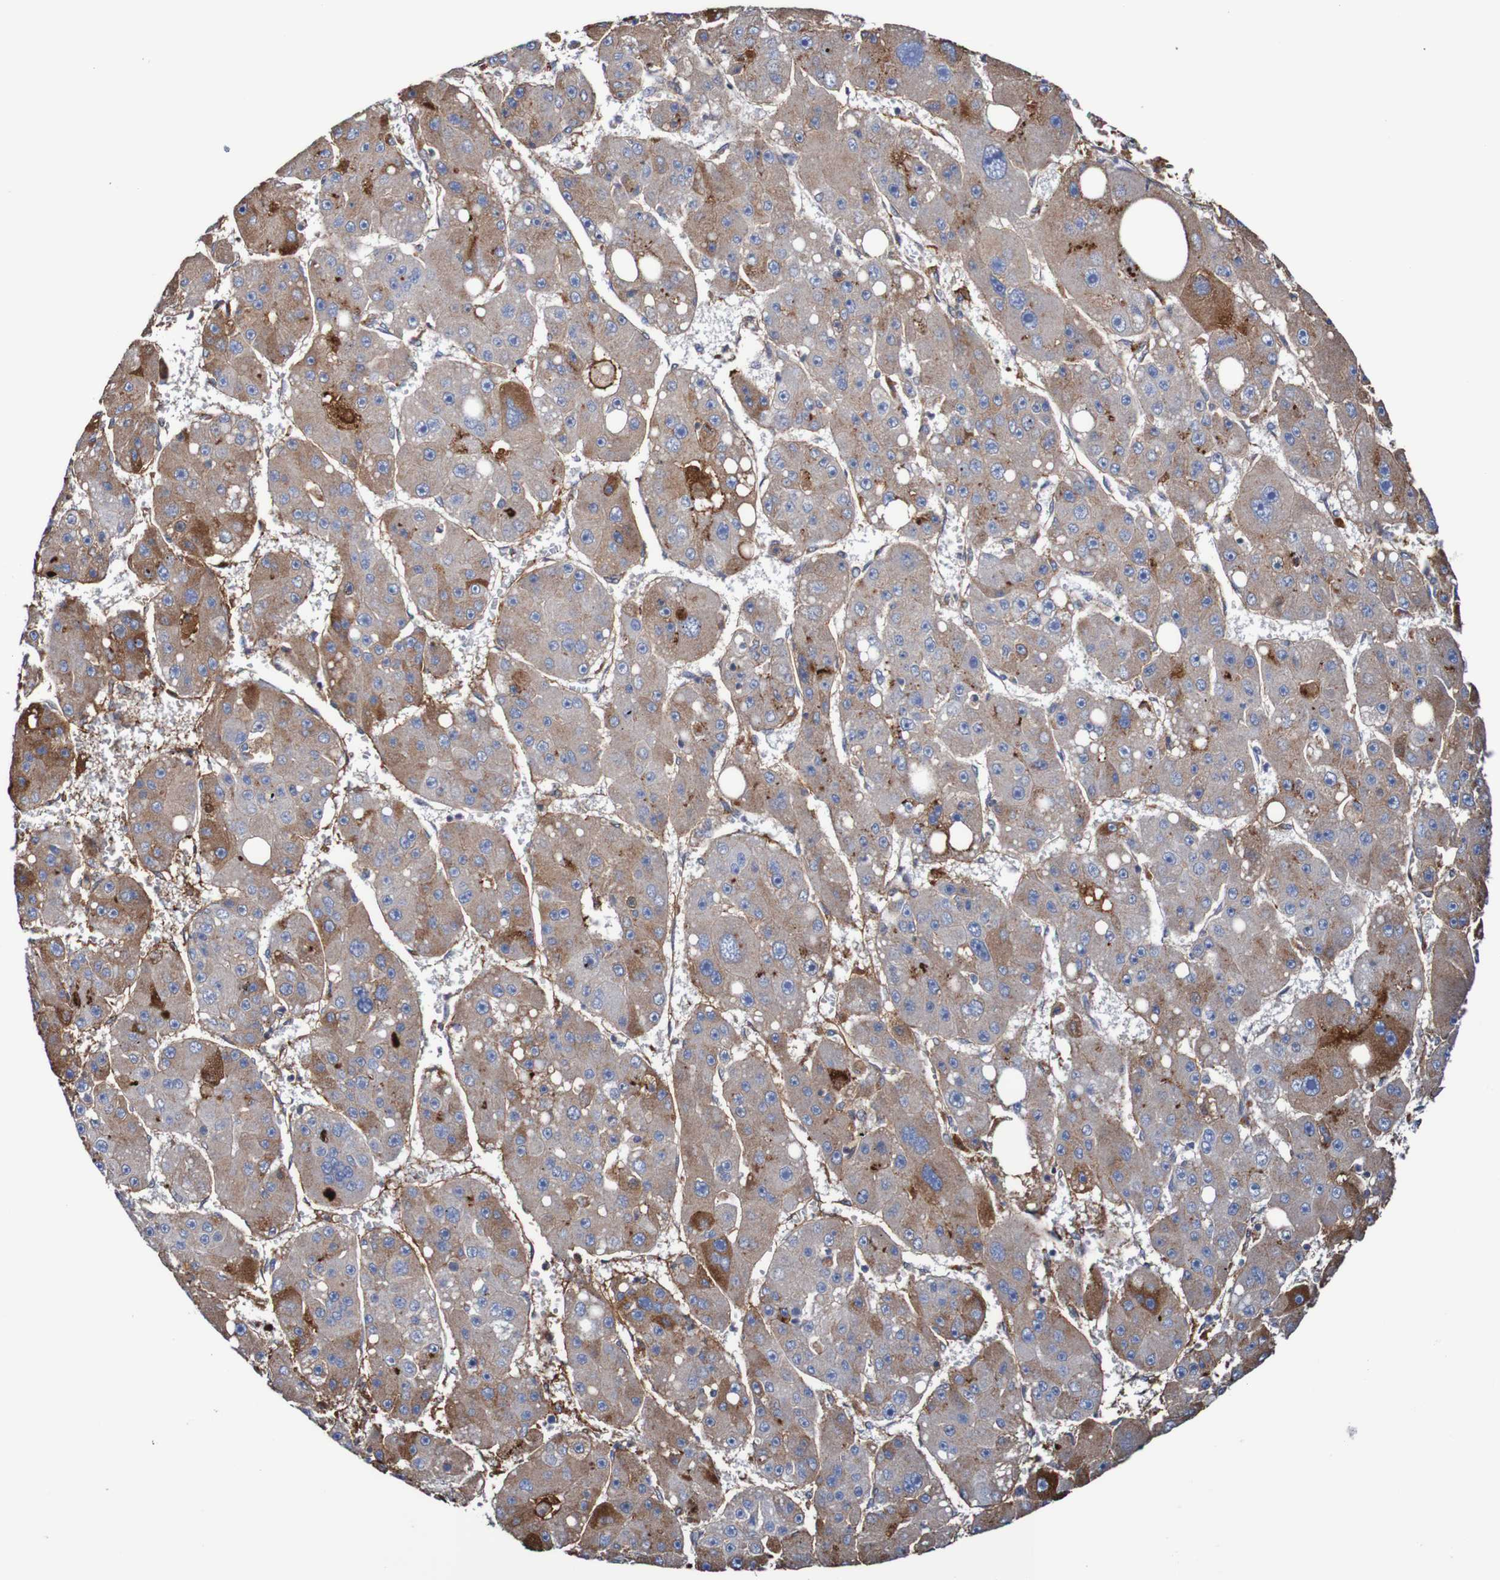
{"staining": {"intensity": "weak", "quantity": ">75%", "location": "cytoplasmic/membranous"}, "tissue": "liver cancer", "cell_type": "Tumor cells", "image_type": "cancer", "snomed": [{"axis": "morphology", "description": "Carcinoma, Hepatocellular, NOS"}, {"axis": "topography", "description": "Liver"}], "caption": "A high-resolution photomicrograph shows immunohistochemistry (IHC) staining of liver cancer, which displays weak cytoplasmic/membranous positivity in approximately >75% of tumor cells.", "gene": "RIGI", "patient": {"sex": "female", "age": 61}}